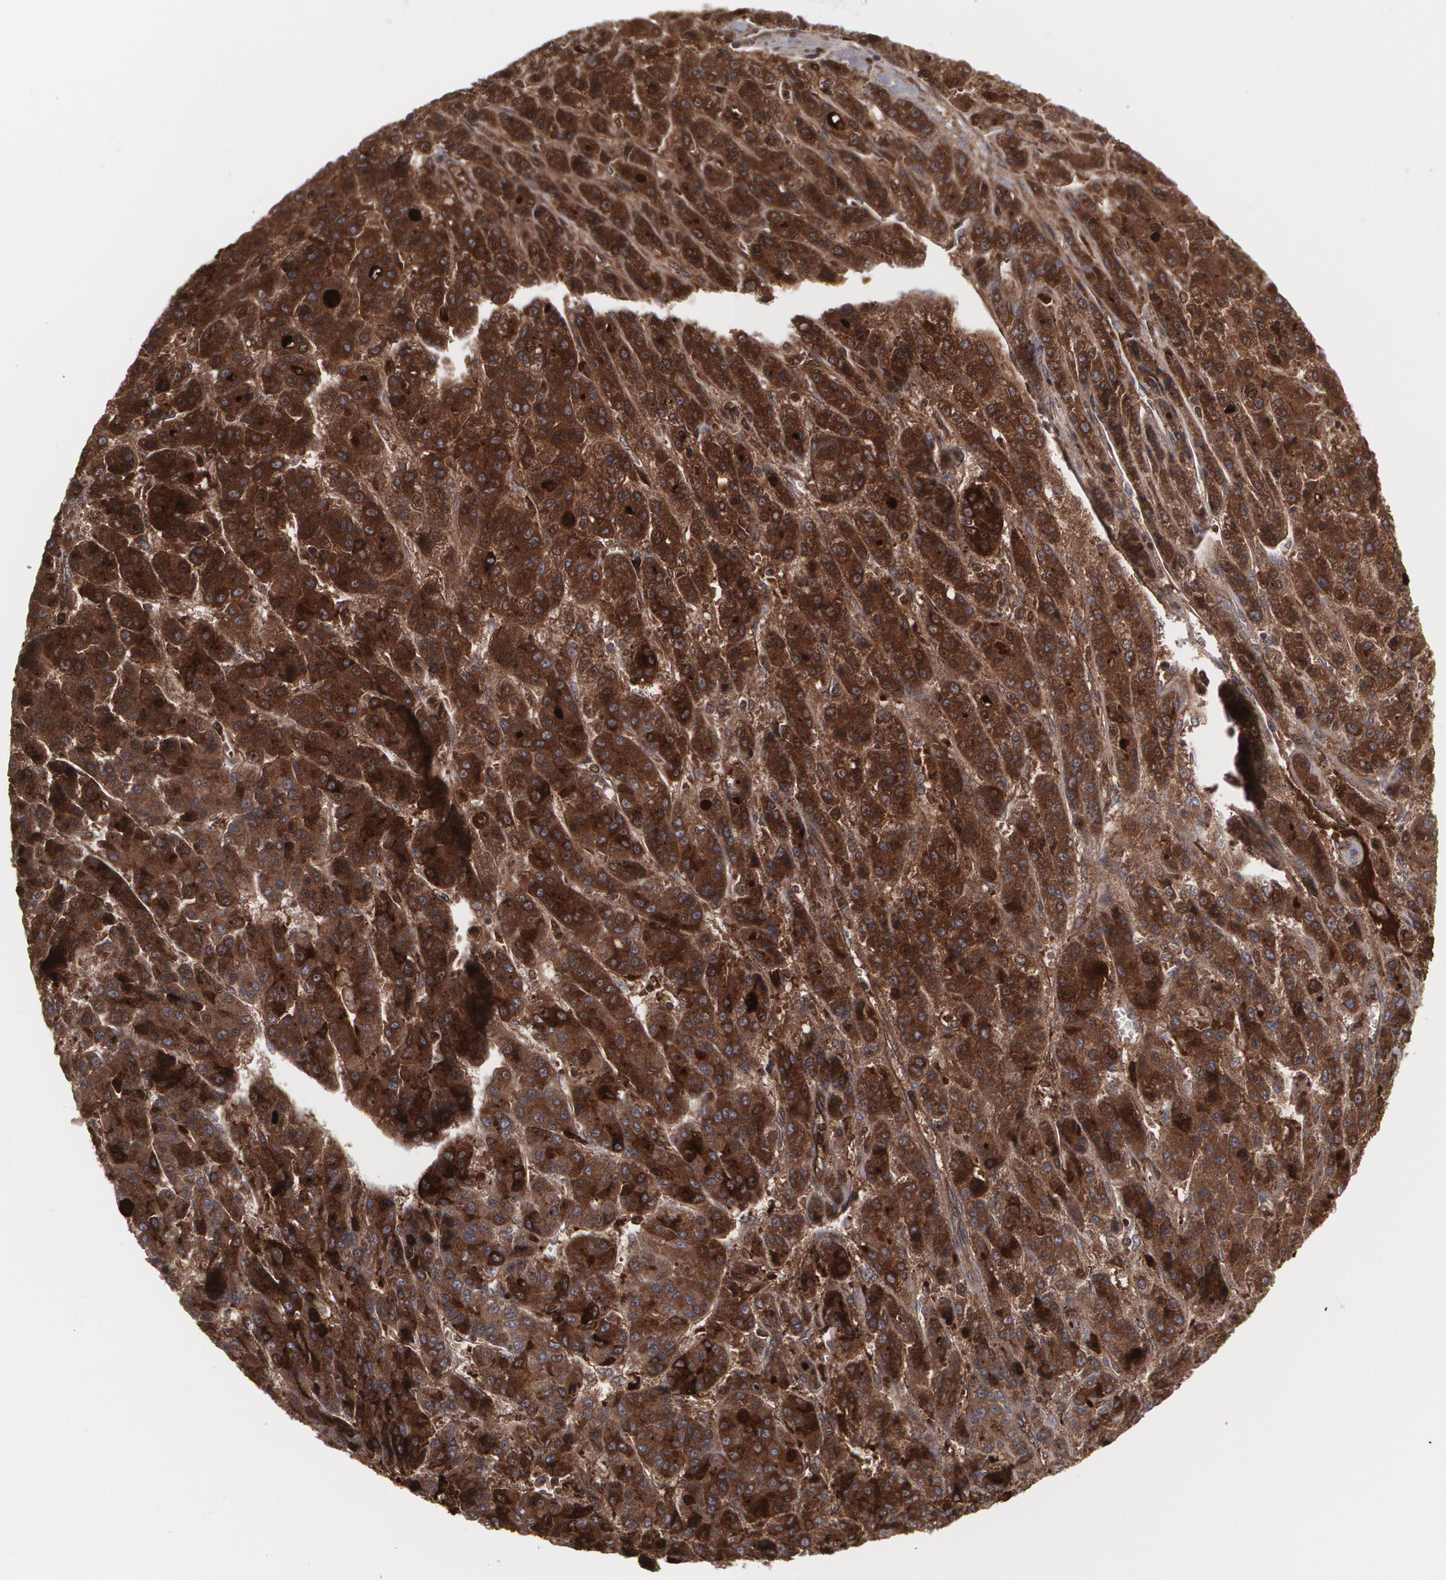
{"staining": {"intensity": "strong", "quantity": ">75%", "location": "cytoplasmic/membranous"}, "tissue": "liver cancer", "cell_type": "Tumor cells", "image_type": "cancer", "snomed": [{"axis": "morphology", "description": "Carcinoma, Hepatocellular, NOS"}, {"axis": "topography", "description": "Liver"}], "caption": "This is a histology image of IHC staining of liver hepatocellular carcinoma, which shows strong expression in the cytoplasmic/membranous of tumor cells.", "gene": "LRG1", "patient": {"sex": "male", "age": 70}}